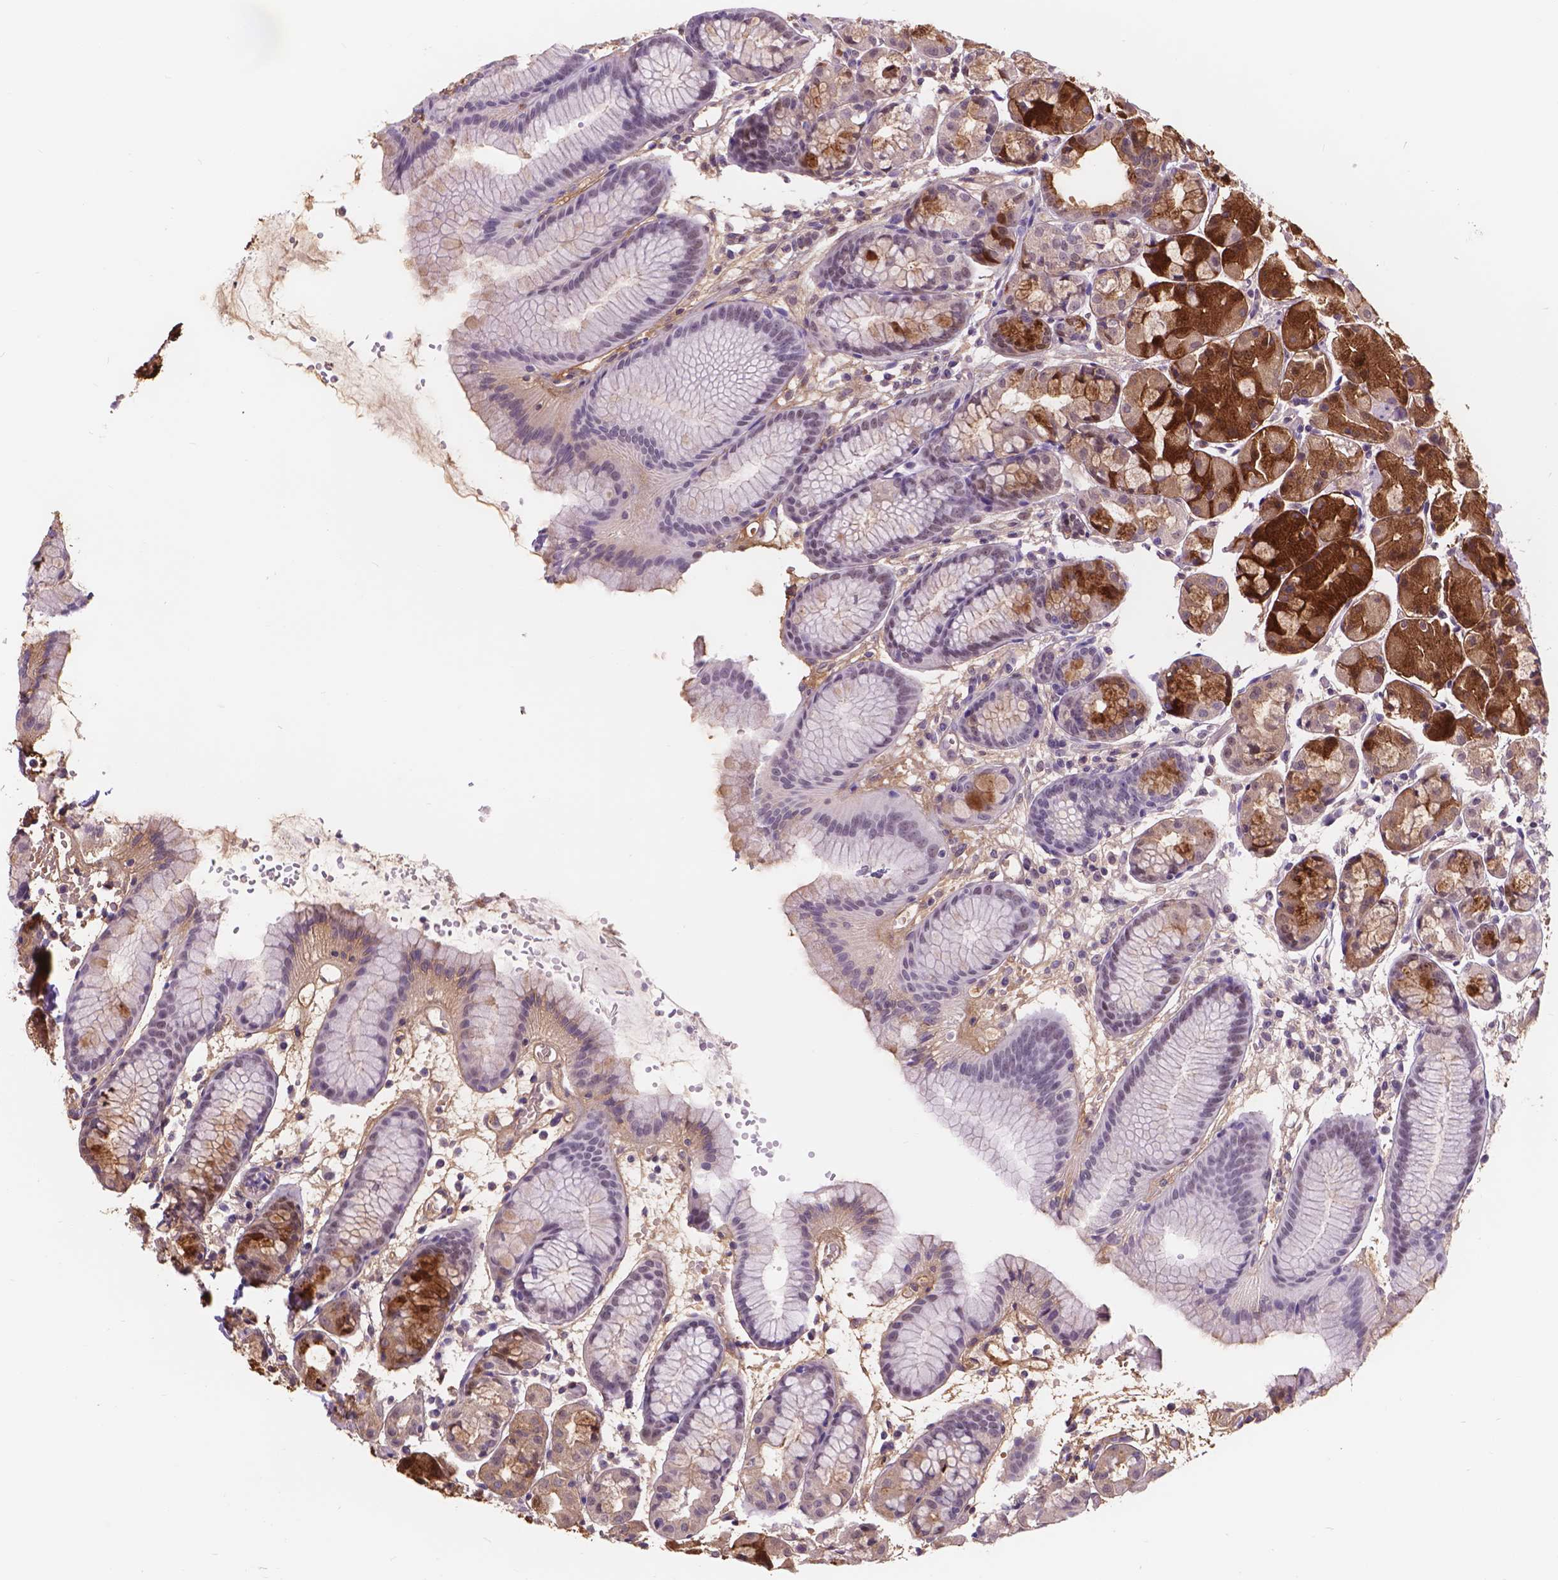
{"staining": {"intensity": "strong", "quantity": "25%-75%", "location": "cytoplasmic/membranous"}, "tissue": "stomach", "cell_type": "Glandular cells", "image_type": "normal", "snomed": [{"axis": "morphology", "description": "Normal tissue, NOS"}, {"axis": "topography", "description": "Stomach, upper"}], "caption": "Immunohistochemistry of normal stomach exhibits high levels of strong cytoplasmic/membranous positivity in approximately 25%-75% of glandular cells. The staining was performed using DAB to visualize the protein expression in brown, while the nuclei were stained in blue with hematoxylin (Magnification: 20x).", "gene": "DCC", "patient": {"sex": "male", "age": 47}}